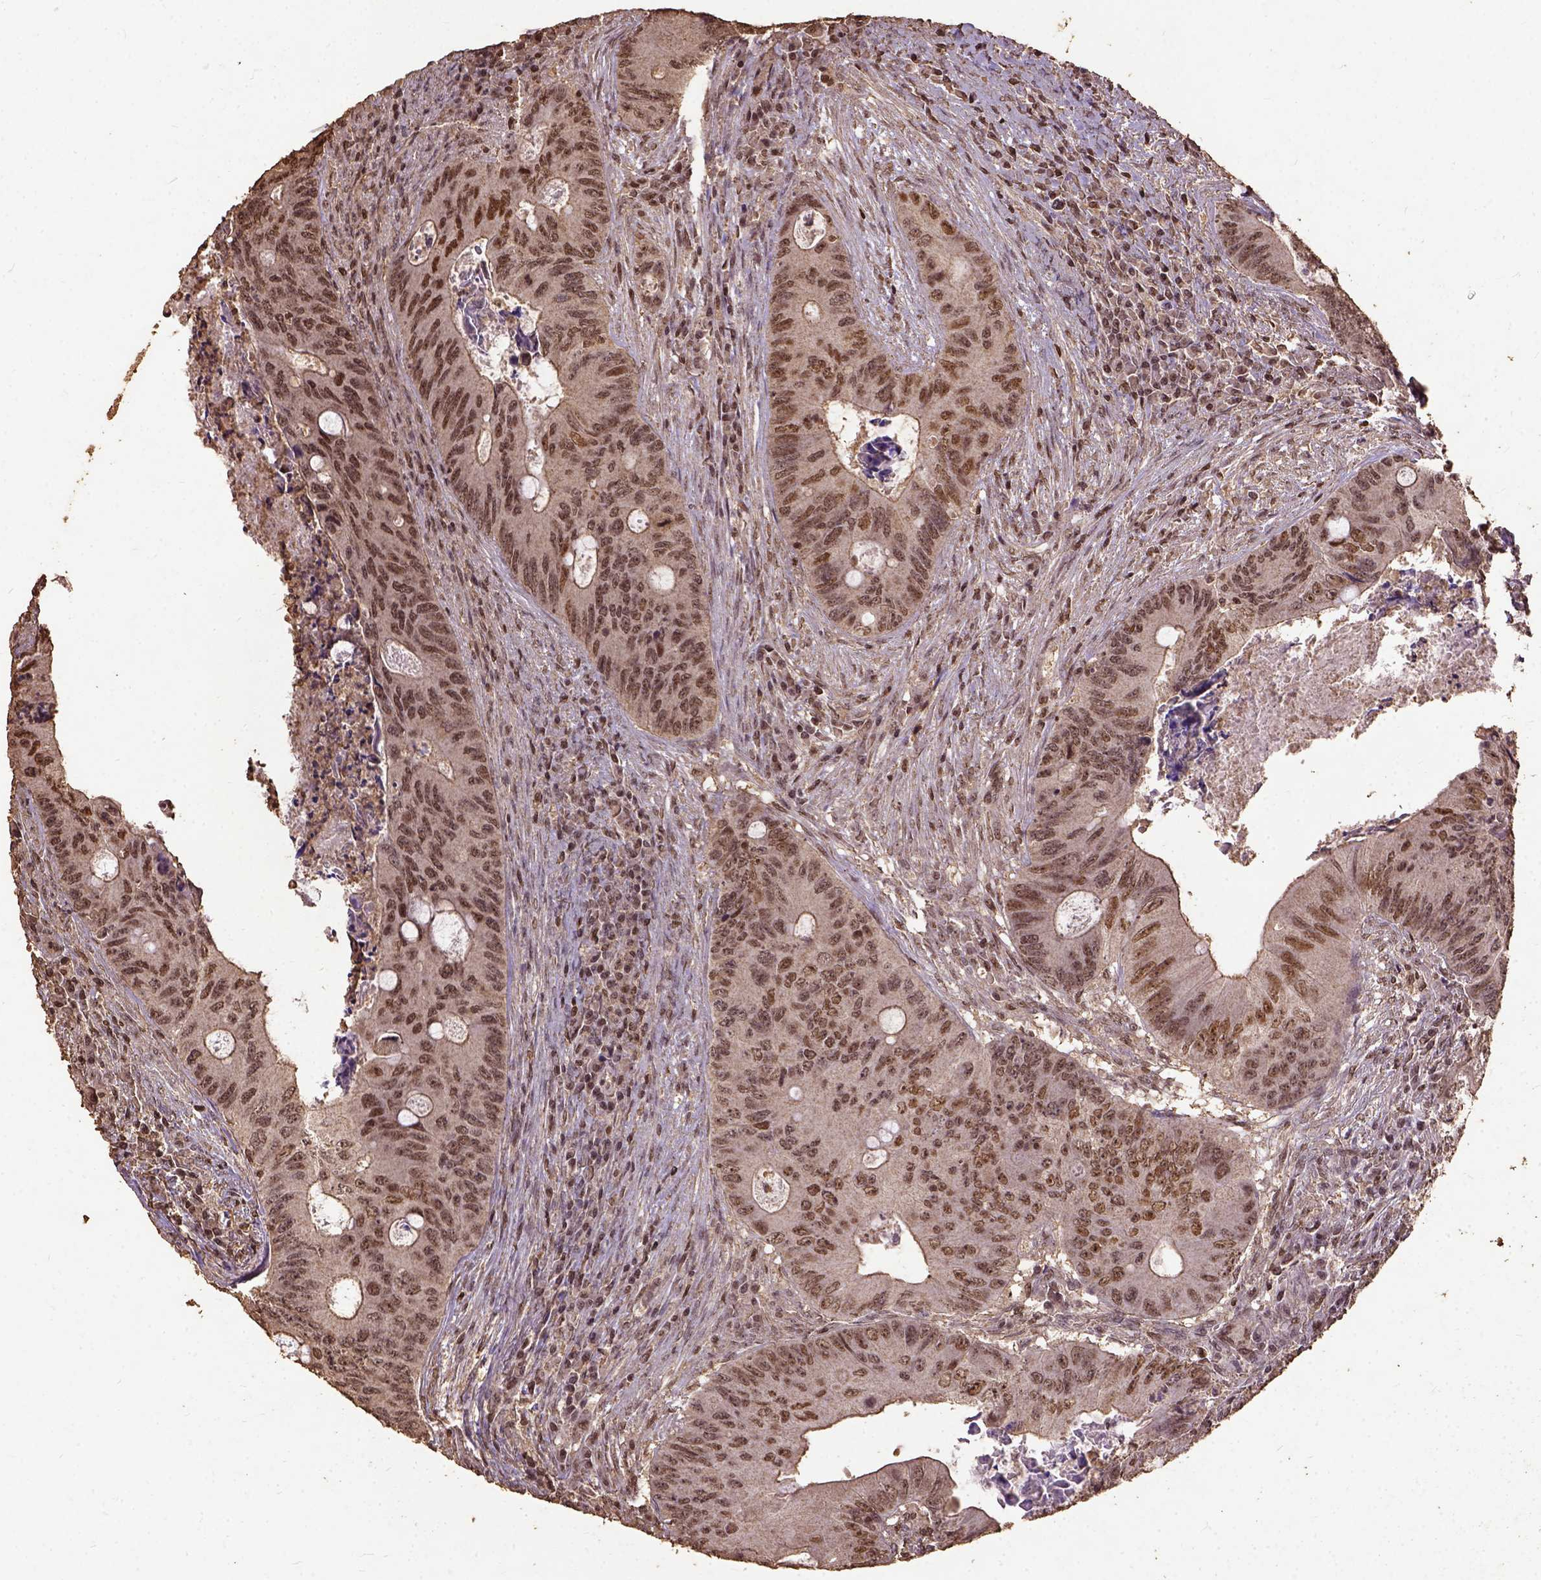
{"staining": {"intensity": "moderate", "quantity": ">75%", "location": "nuclear"}, "tissue": "colorectal cancer", "cell_type": "Tumor cells", "image_type": "cancer", "snomed": [{"axis": "morphology", "description": "Adenocarcinoma, NOS"}, {"axis": "topography", "description": "Colon"}], "caption": "Protein staining of adenocarcinoma (colorectal) tissue reveals moderate nuclear positivity in about >75% of tumor cells.", "gene": "NACC1", "patient": {"sex": "female", "age": 74}}